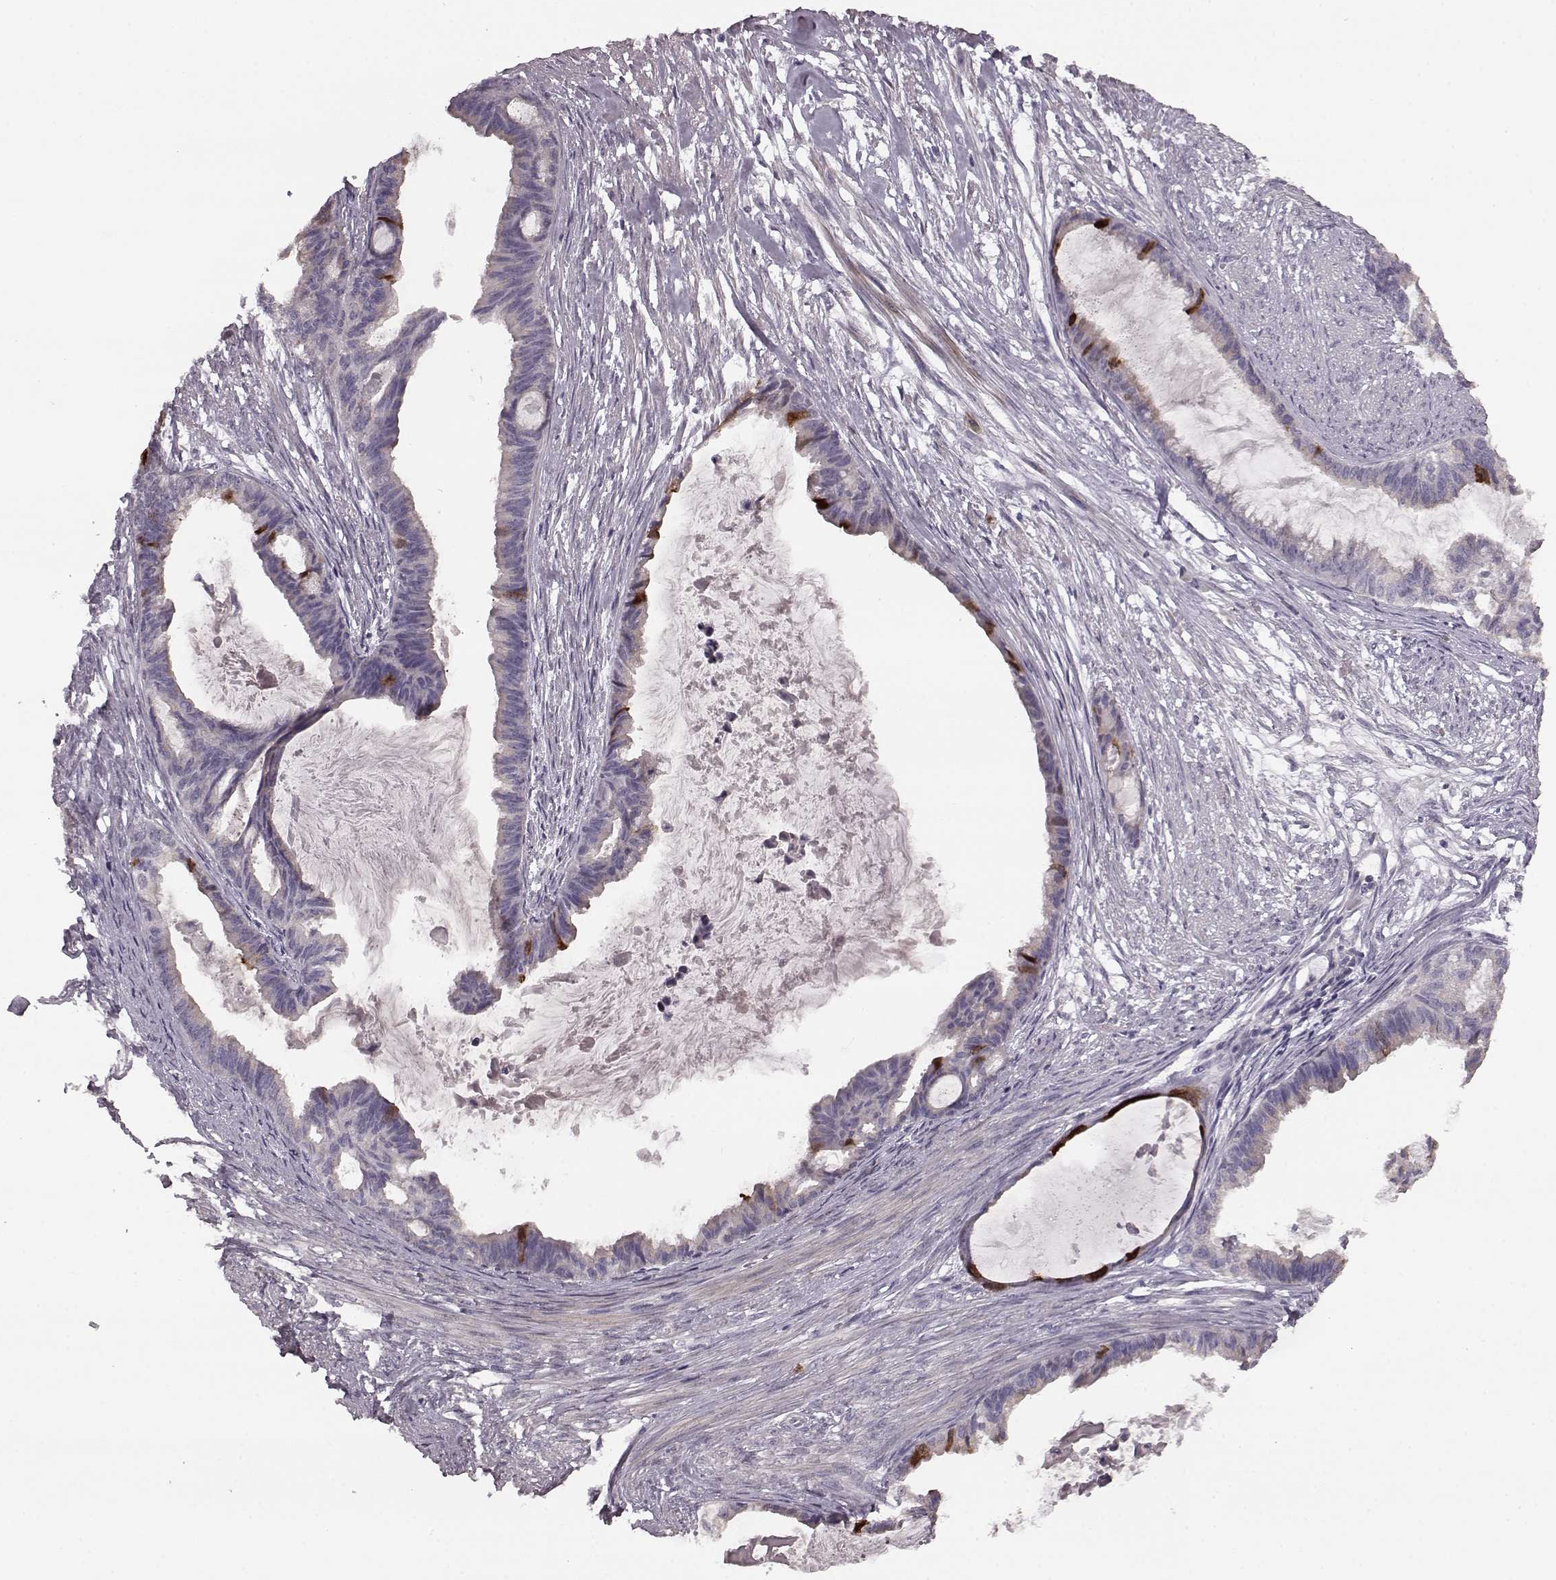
{"staining": {"intensity": "negative", "quantity": "none", "location": "none"}, "tissue": "endometrial cancer", "cell_type": "Tumor cells", "image_type": "cancer", "snomed": [{"axis": "morphology", "description": "Adenocarcinoma, NOS"}, {"axis": "topography", "description": "Endometrium"}], "caption": "The histopathology image shows no staining of tumor cells in adenocarcinoma (endometrial).", "gene": "SLC52A3", "patient": {"sex": "female", "age": 86}}